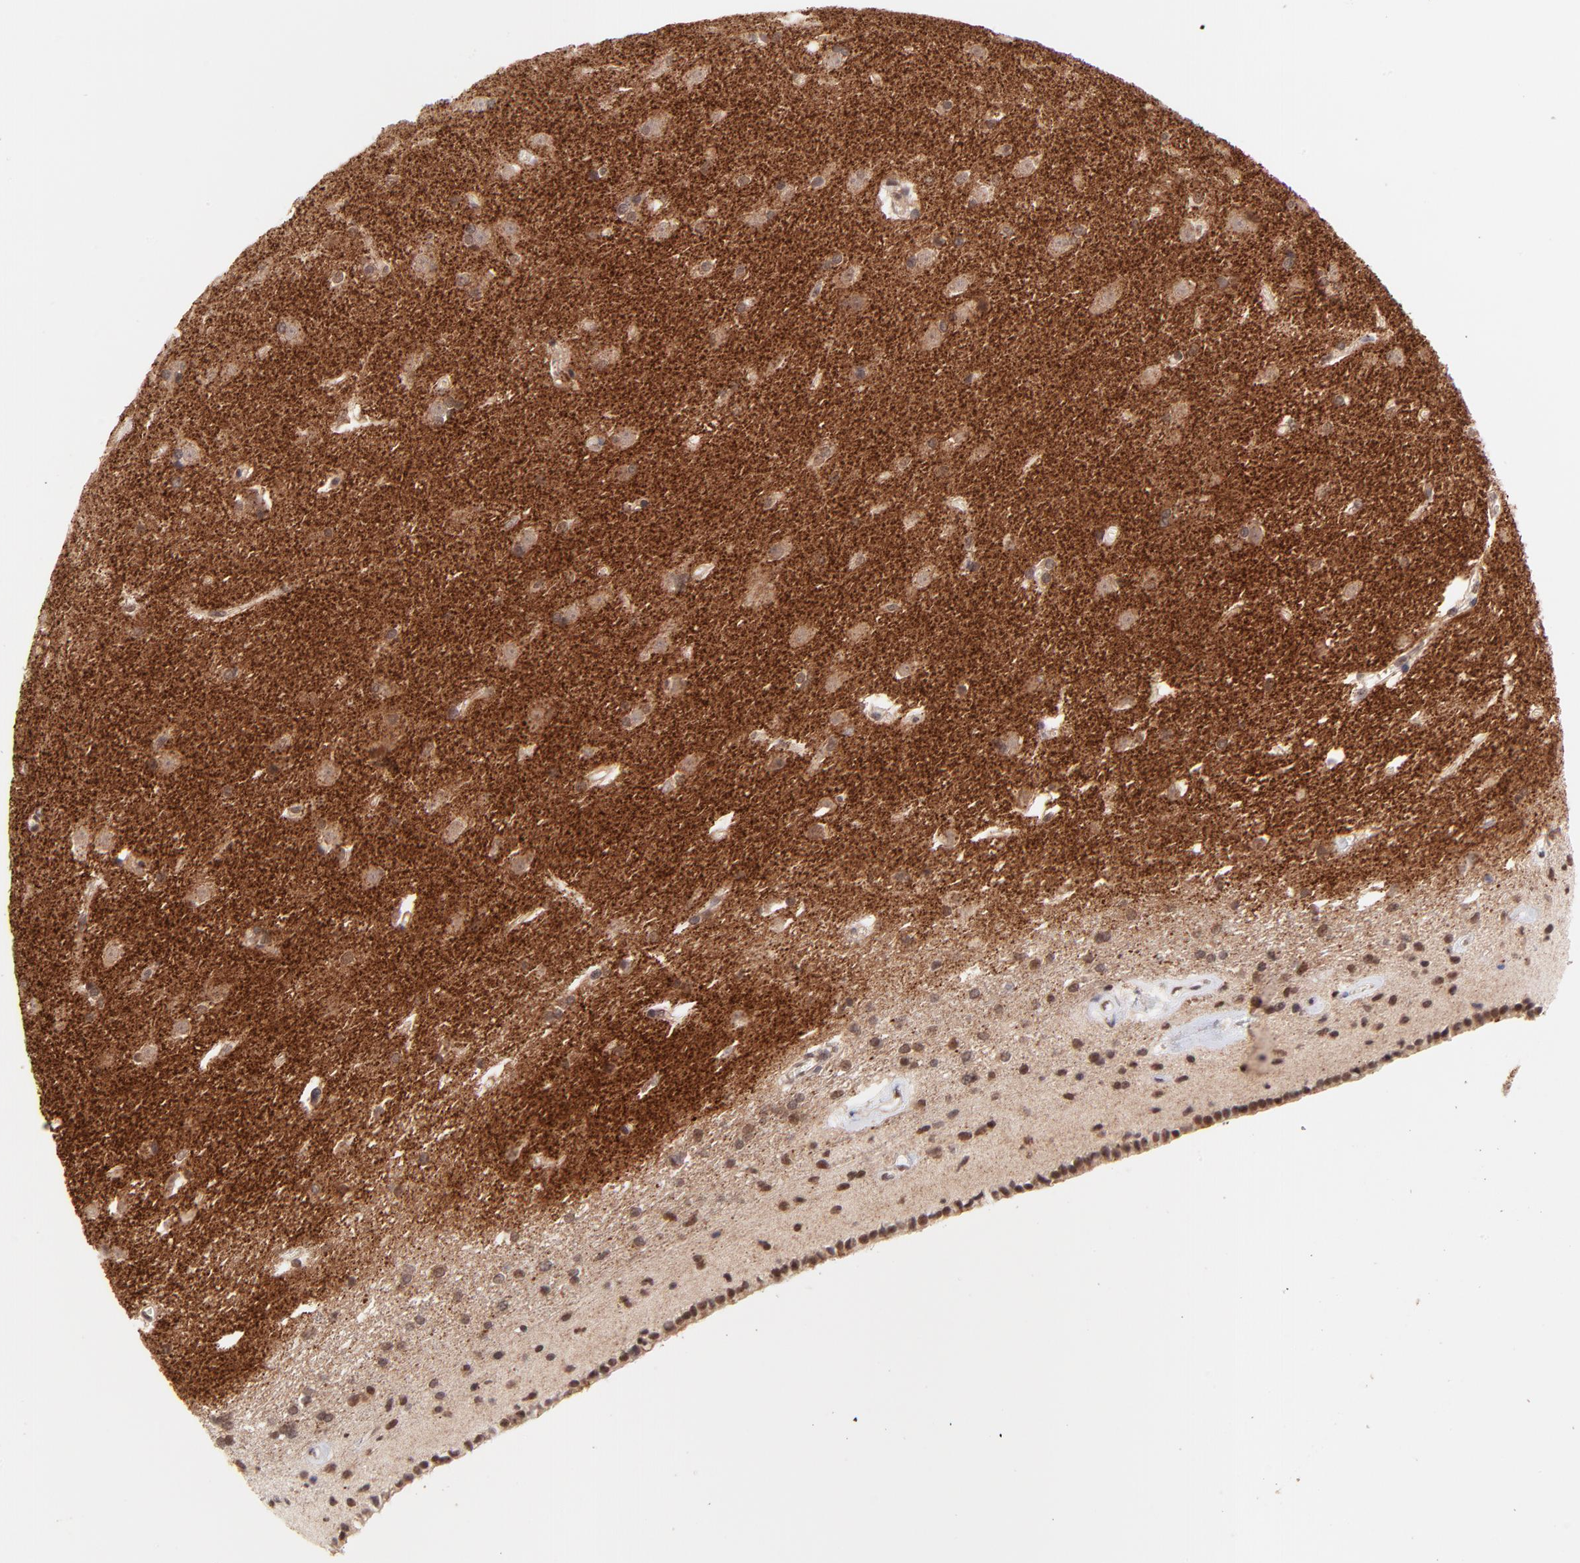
{"staining": {"intensity": "moderate", "quantity": "25%-75%", "location": "nuclear"}, "tissue": "caudate", "cell_type": "Glial cells", "image_type": "normal", "snomed": [{"axis": "morphology", "description": "Normal tissue, NOS"}, {"axis": "topography", "description": "Lateral ventricle wall"}], "caption": "A histopathology image showing moderate nuclear staining in about 25%-75% of glial cells in unremarkable caudate, as visualized by brown immunohistochemical staining.", "gene": "MED12", "patient": {"sex": "female", "age": 19}}